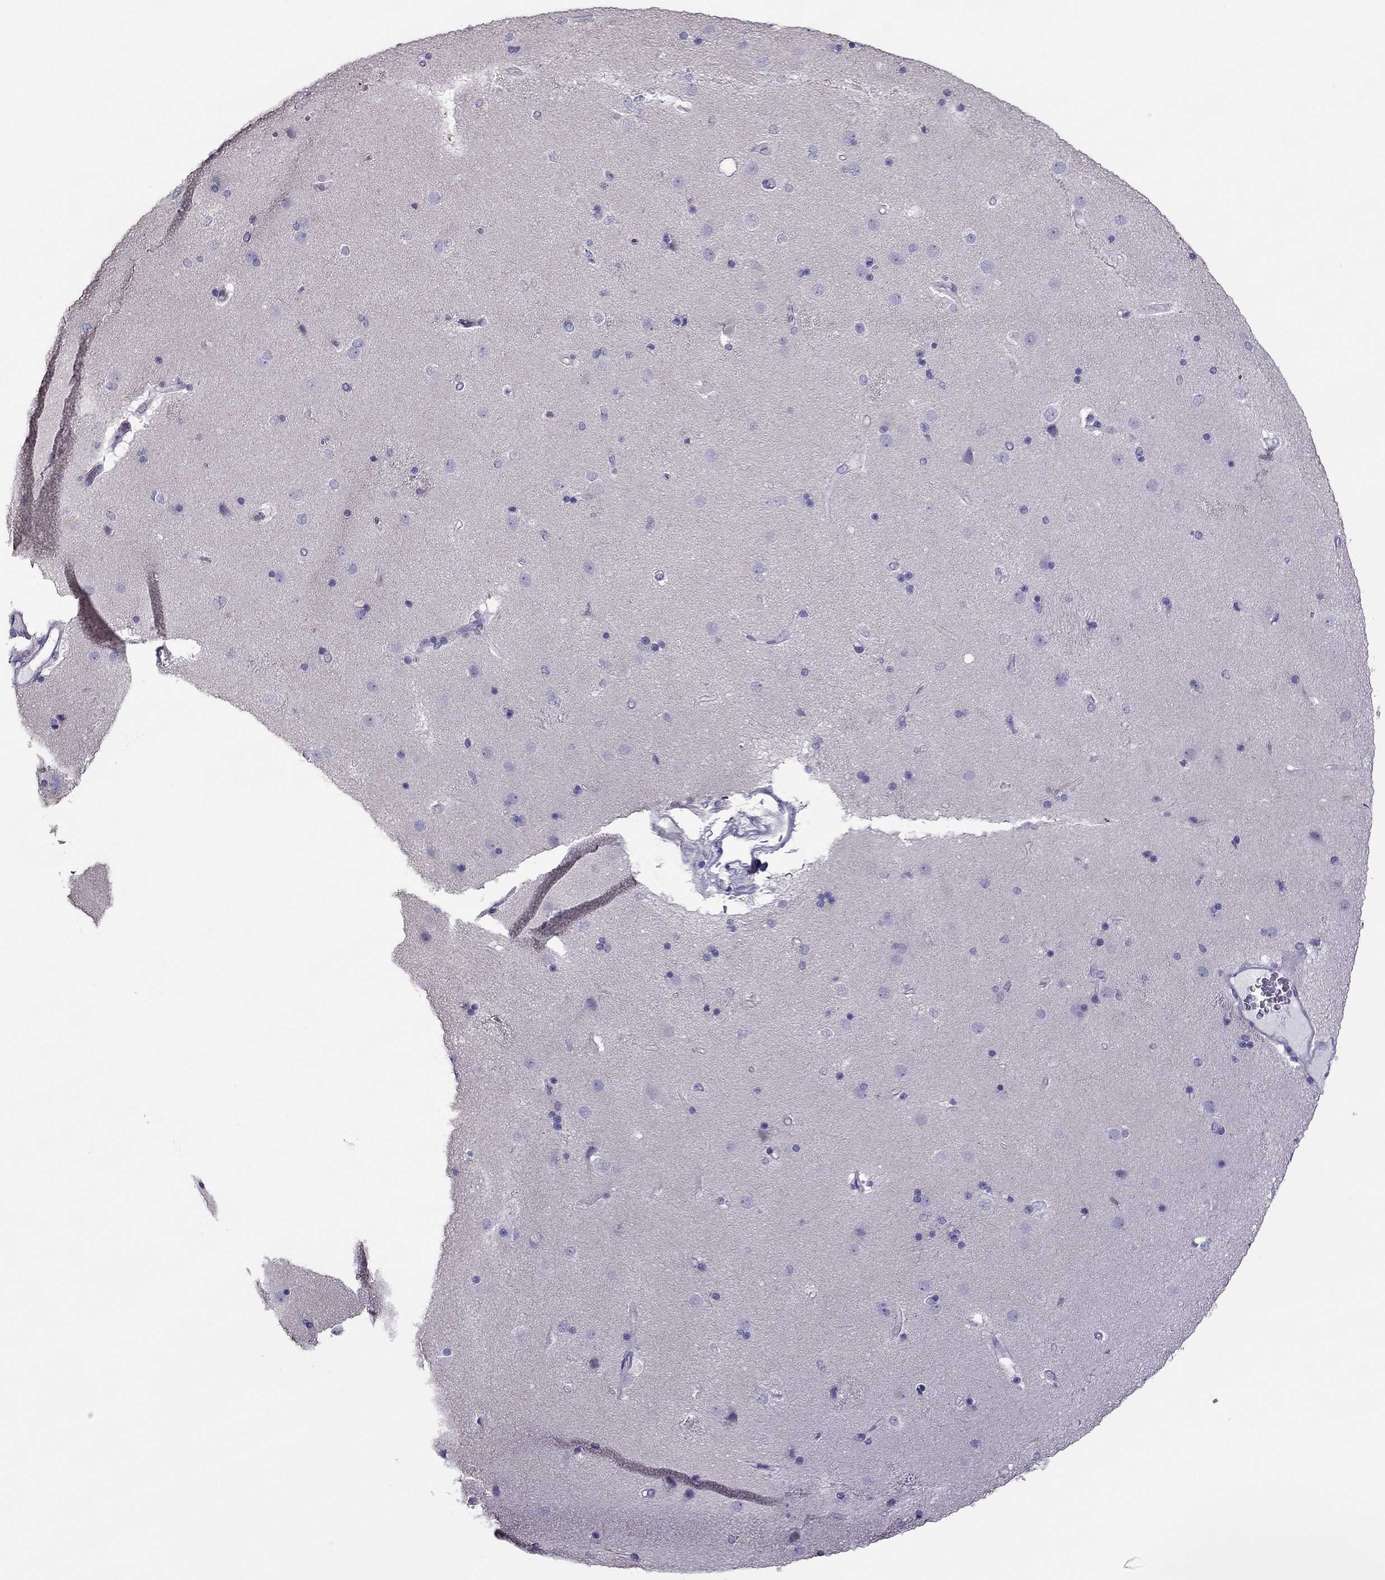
{"staining": {"intensity": "negative", "quantity": "none", "location": "none"}, "tissue": "caudate", "cell_type": "Glial cells", "image_type": "normal", "snomed": [{"axis": "morphology", "description": "Normal tissue, NOS"}, {"axis": "topography", "description": "Lateral ventricle wall"}], "caption": "Caudate was stained to show a protein in brown. There is no significant expression in glial cells. (Stains: DAB immunohistochemistry with hematoxylin counter stain, Microscopy: brightfield microscopy at high magnification).", "gene": "PDE6A", "patient": {"sex": "female", "age": 71}}